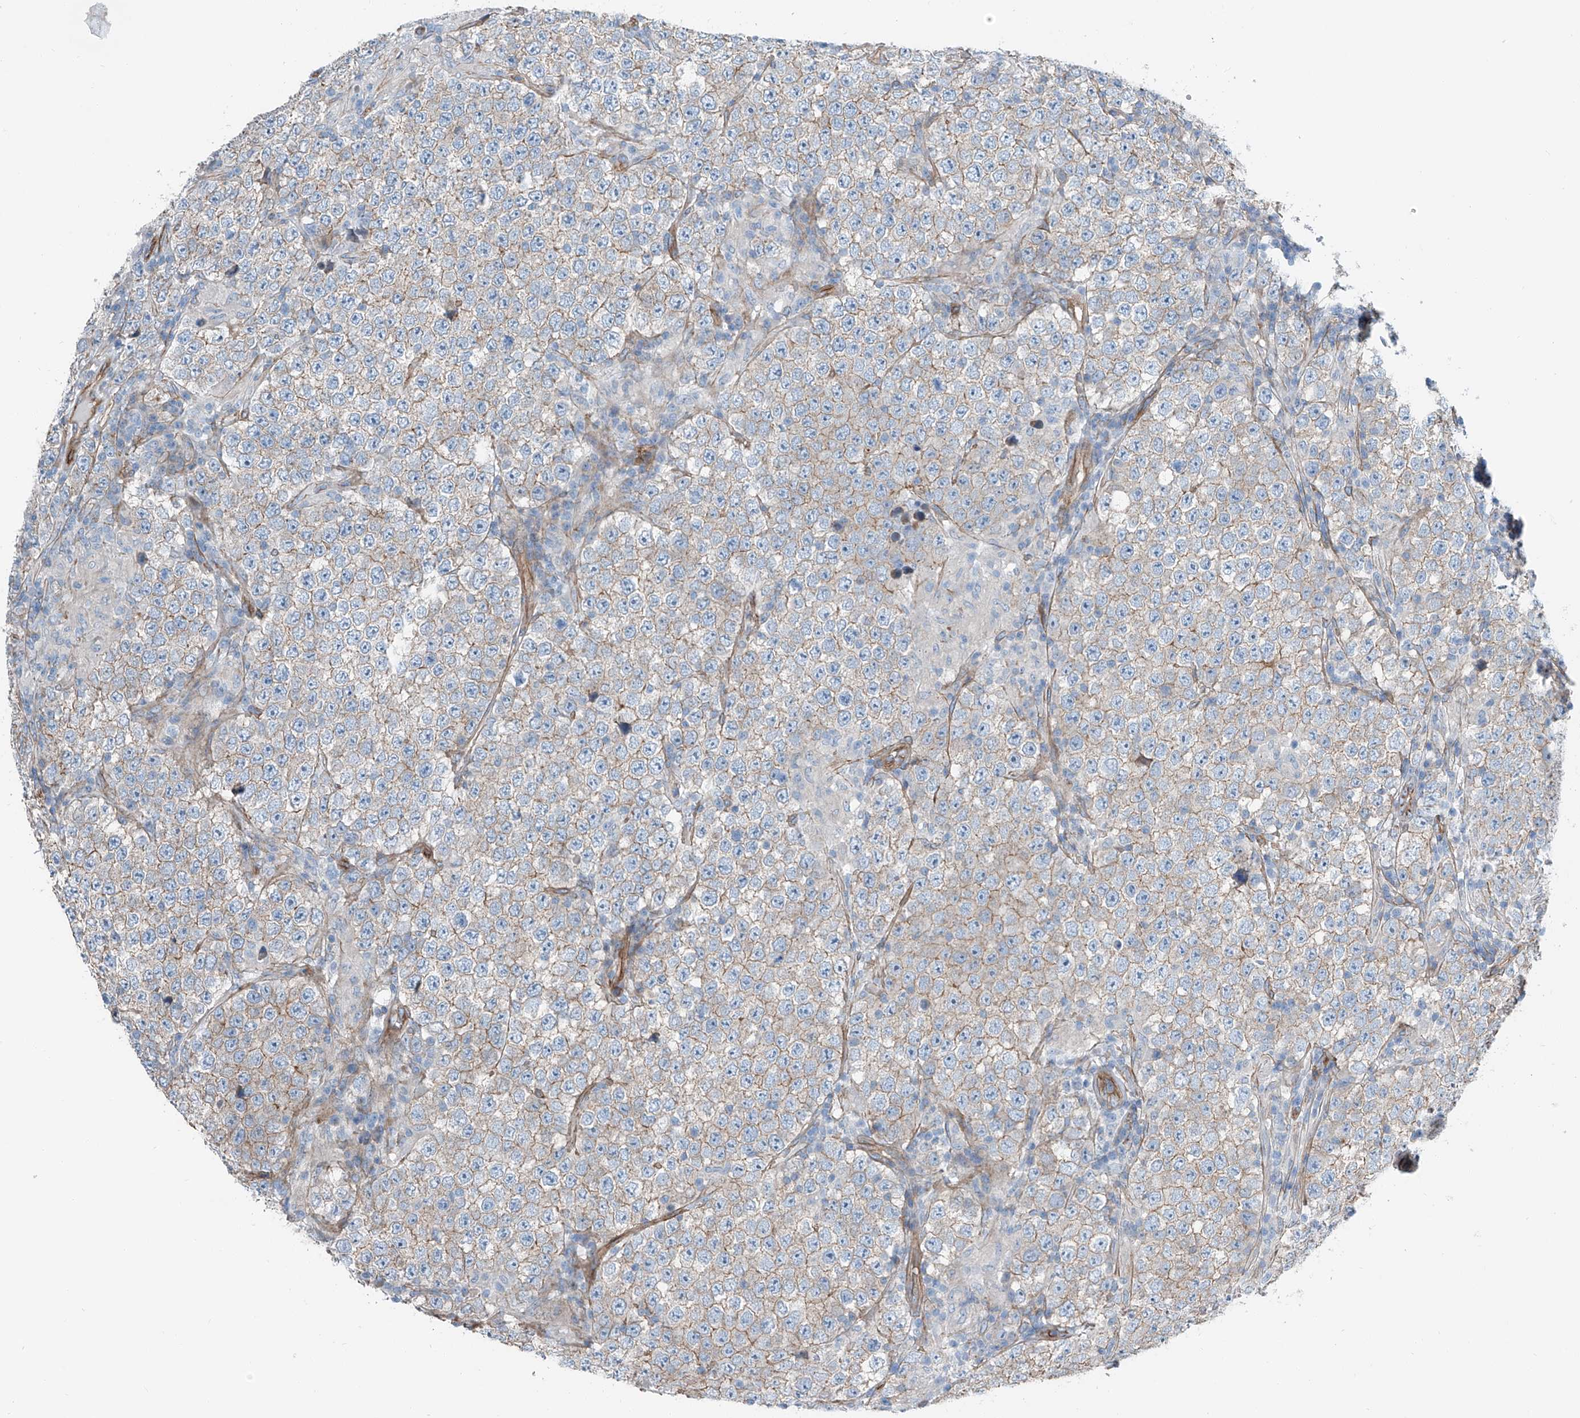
{"staining": {"intensity": "weak", "quantity": "25%-75%", "location": "cytoplasmic/membranous"}, "tissue": "testis cancer", "cell_type": "Tumor cells", "image_type": "cancer", "snomed": [{"axis": "morphology", "description": "Normal tissue, NOS"}, {"axis": "morphology", "description": "Urothelial carcinoma, High grade"}, {"axis": "morphology", "description": "Seminoma, NOS"}, {"axis": "morphology", "description": "Carcinoma, Embryonal, NOS"}, {"axis": "topography", "description": "Urinary bladder"}, {"axis": "topography", "description": "Testis"}], "caption": "Immunohistochemistry image of testis cancer stained for a protein (brown), which demonstrates low levels of weak cytoplasmic/membranous expression in about 25%-75% of tumor cells.", "gene": "THEMIS2", "patient": {"sex": "male", "age": 41}}